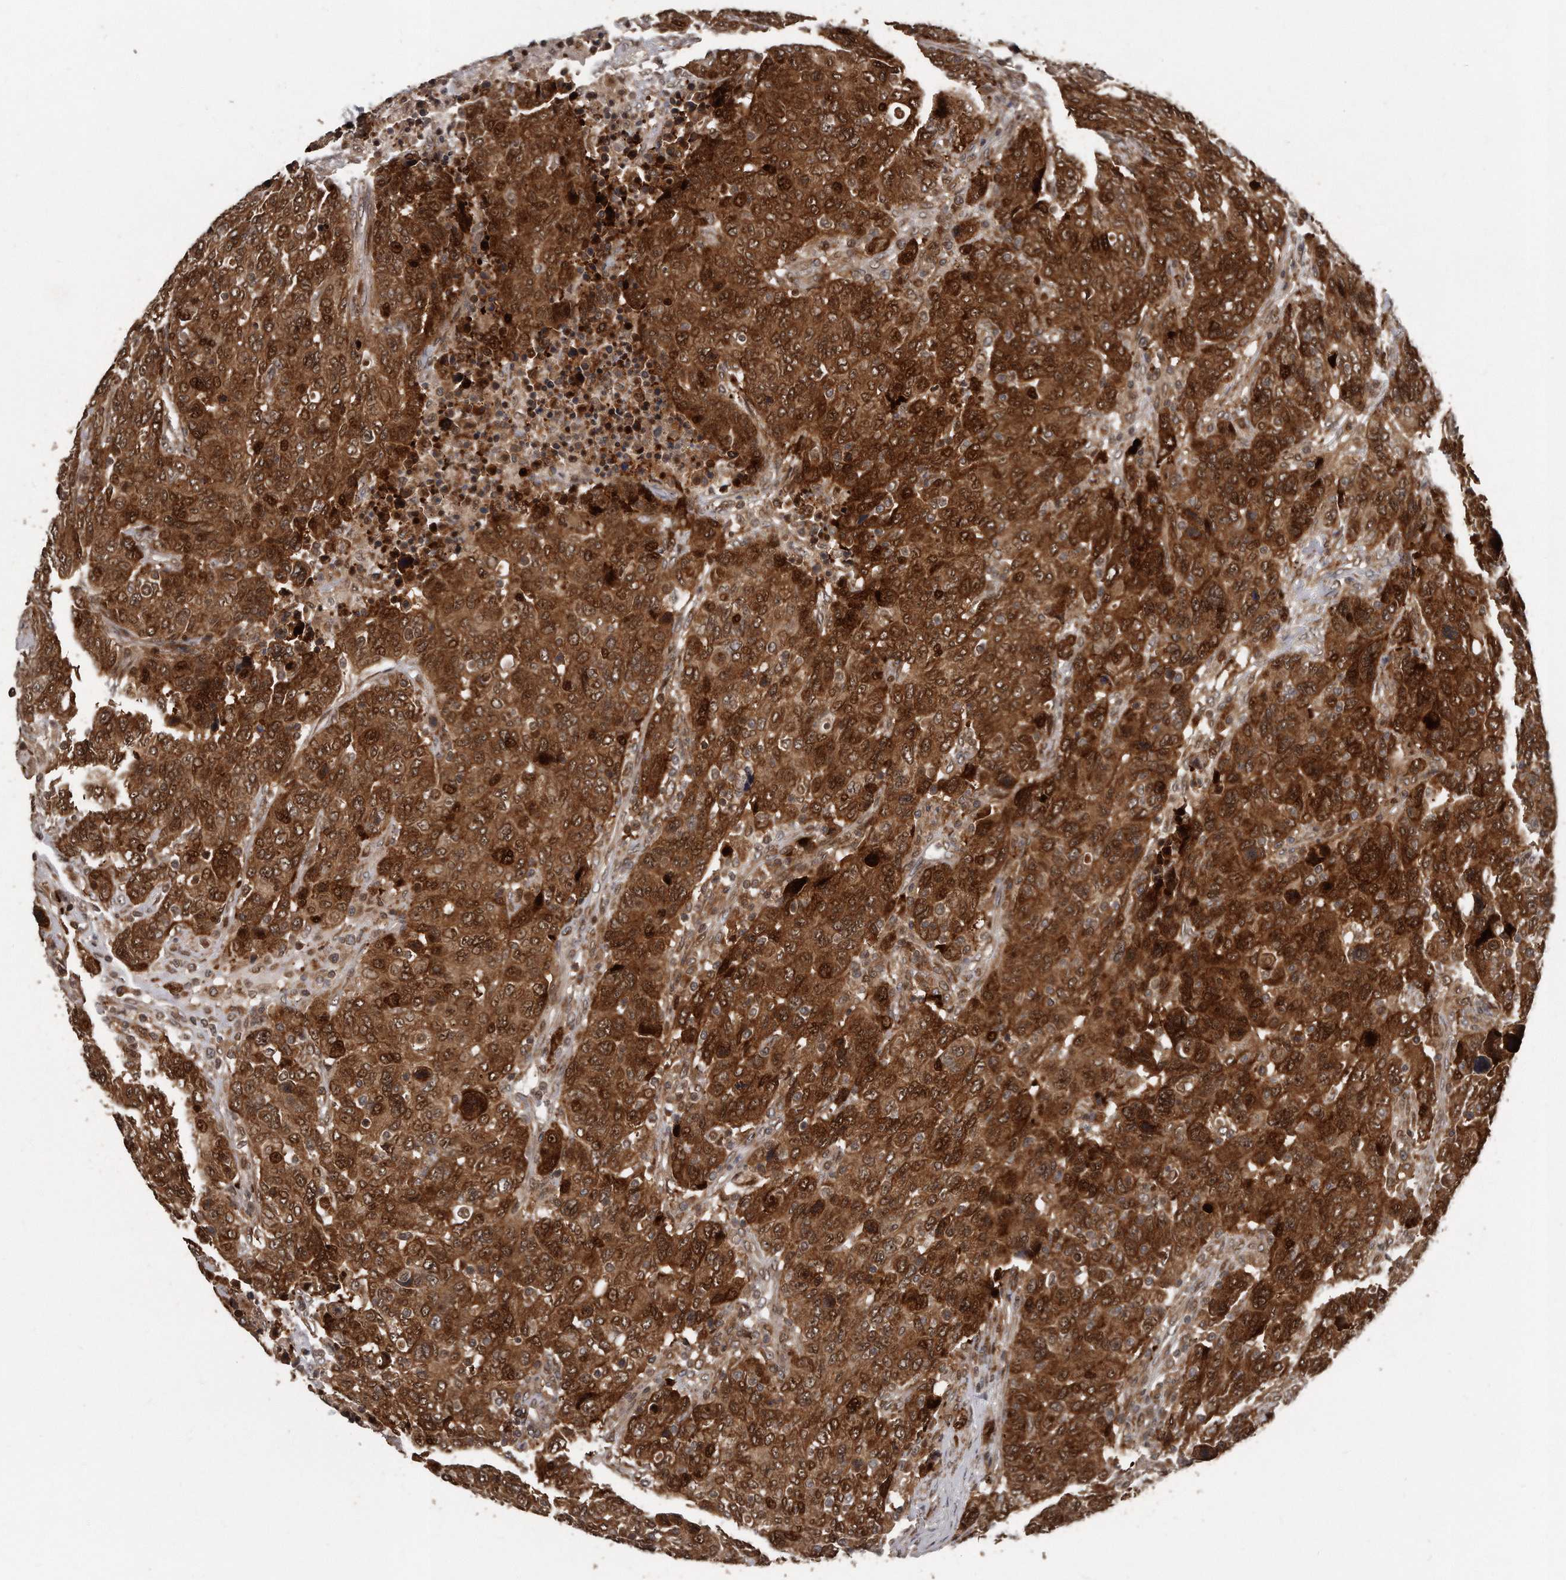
{"staining": {"intensity": "strong", "quantity": ">75%", "location": "cytoplasmic/membranous,nuclear"}, "tissue": "breast cancer", "cell_type": "Tumor cells", "image_type": "cancer", "snomed": [{"axis": "morphology", "description": "Duct carcinoma"}, {"axis": "topography", "description": "Breast"}], "caption": "IHC of breast cancer displays high levels of strong cytoplasmic/membranous and nuclear staining in approximately >75% of tumor cells.", "gene": "GCH1", "patient": {"sex": "female", "age": 37}}